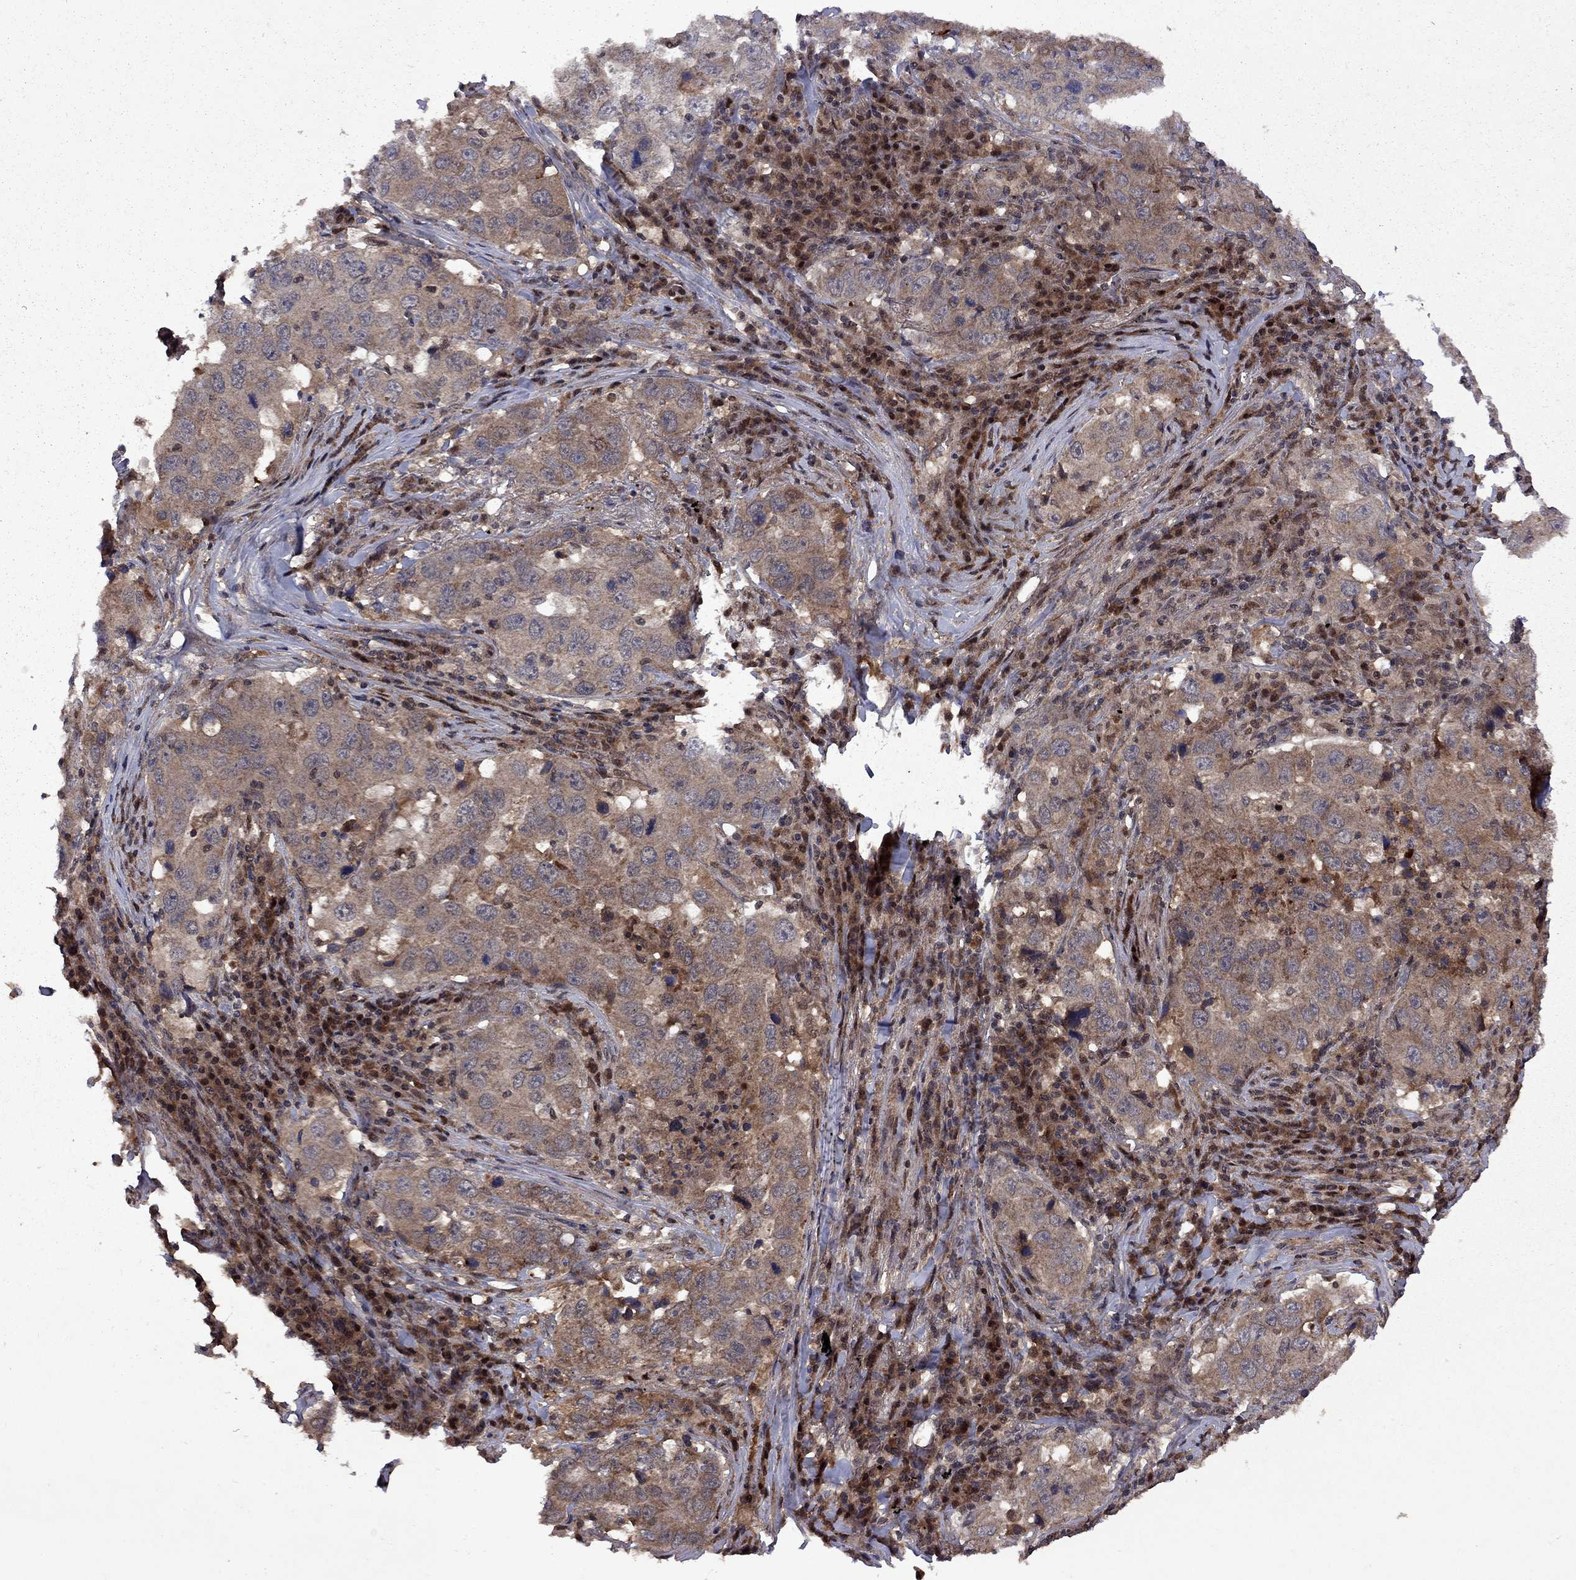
{"staining": {"intensity": "moderate", "quantity": "<25%", "location": "cytoplasmic/membranous"}, "tissue": "lung cancer", "cell_type": "Tumor cells", "image_type": "cancer", "snomed": [{"axis": "morphology", "description": "Adenocarcinoma, NOS"}, {"axis": "topography", "description": "Lung"}], "caption": "Immunohistochemistry (IHC) image of neoplastic tissue: adenocarcinoma (lung) stained using IHC exhibits low levels of moderate protein expression localized specifically in the cytoplasmic/membranous of tumor cells, appearing as a cytoplasmic/membranous brown color.", "gene": "IPP", "patient": {"sex": "male", "age": 73}}